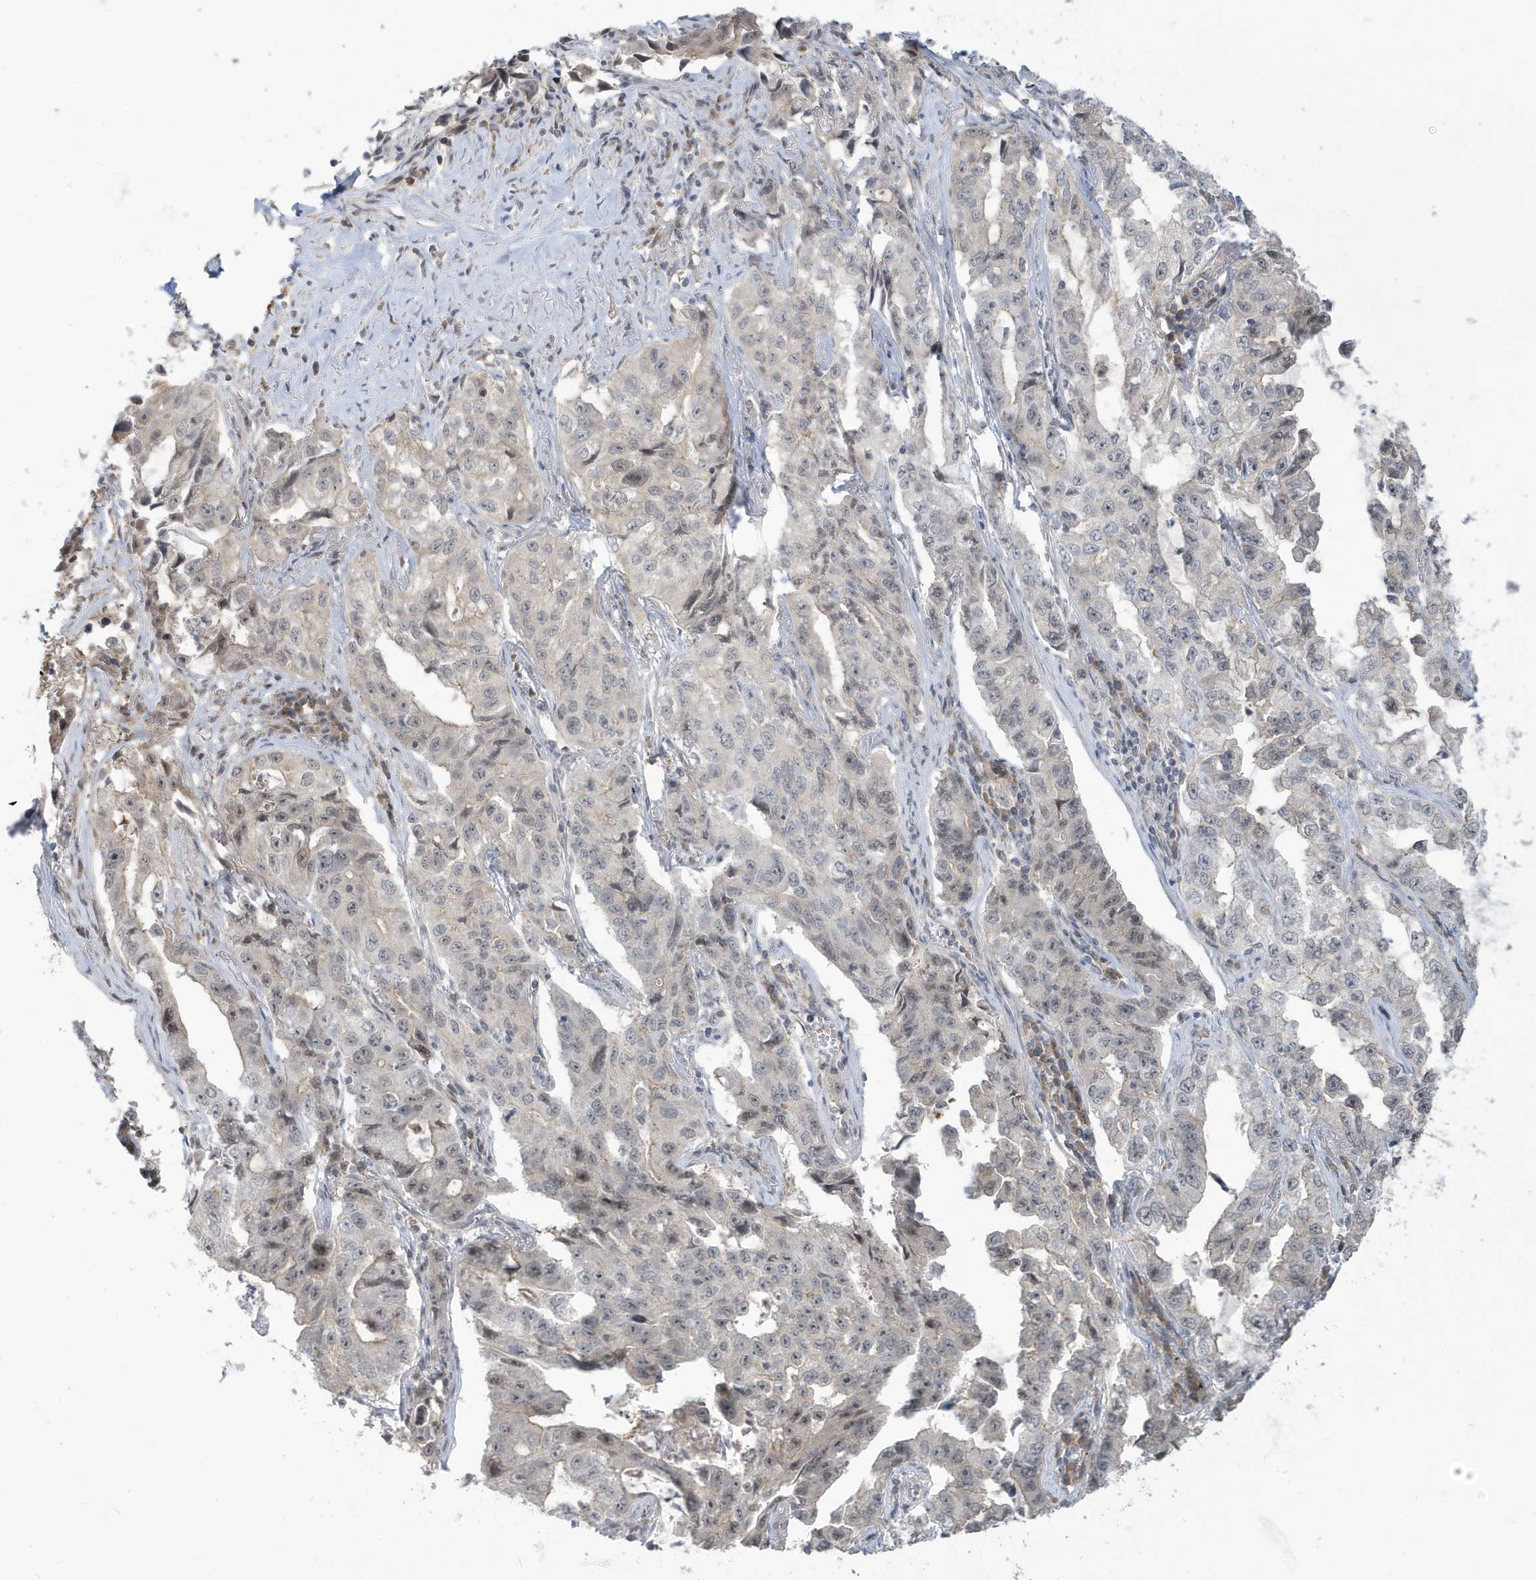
{"staining": {"intensity": "weak", "quantity": "<25%", "location": "nuclear"}, "tissue": "lung cancer", "cell_type": "Tumor cells", "image_type": "cancer", "snomed": [{"axis": "morphology", "description": "Adenocarcinoma, NOS"}, {"axis": "topography", "description": "Lung"}], "caption": "Tumor cells show no significant staining in adenocarcinoma (lung).", "gene": "PRRT3", "patient": {"sex": "female", "age": 51}}